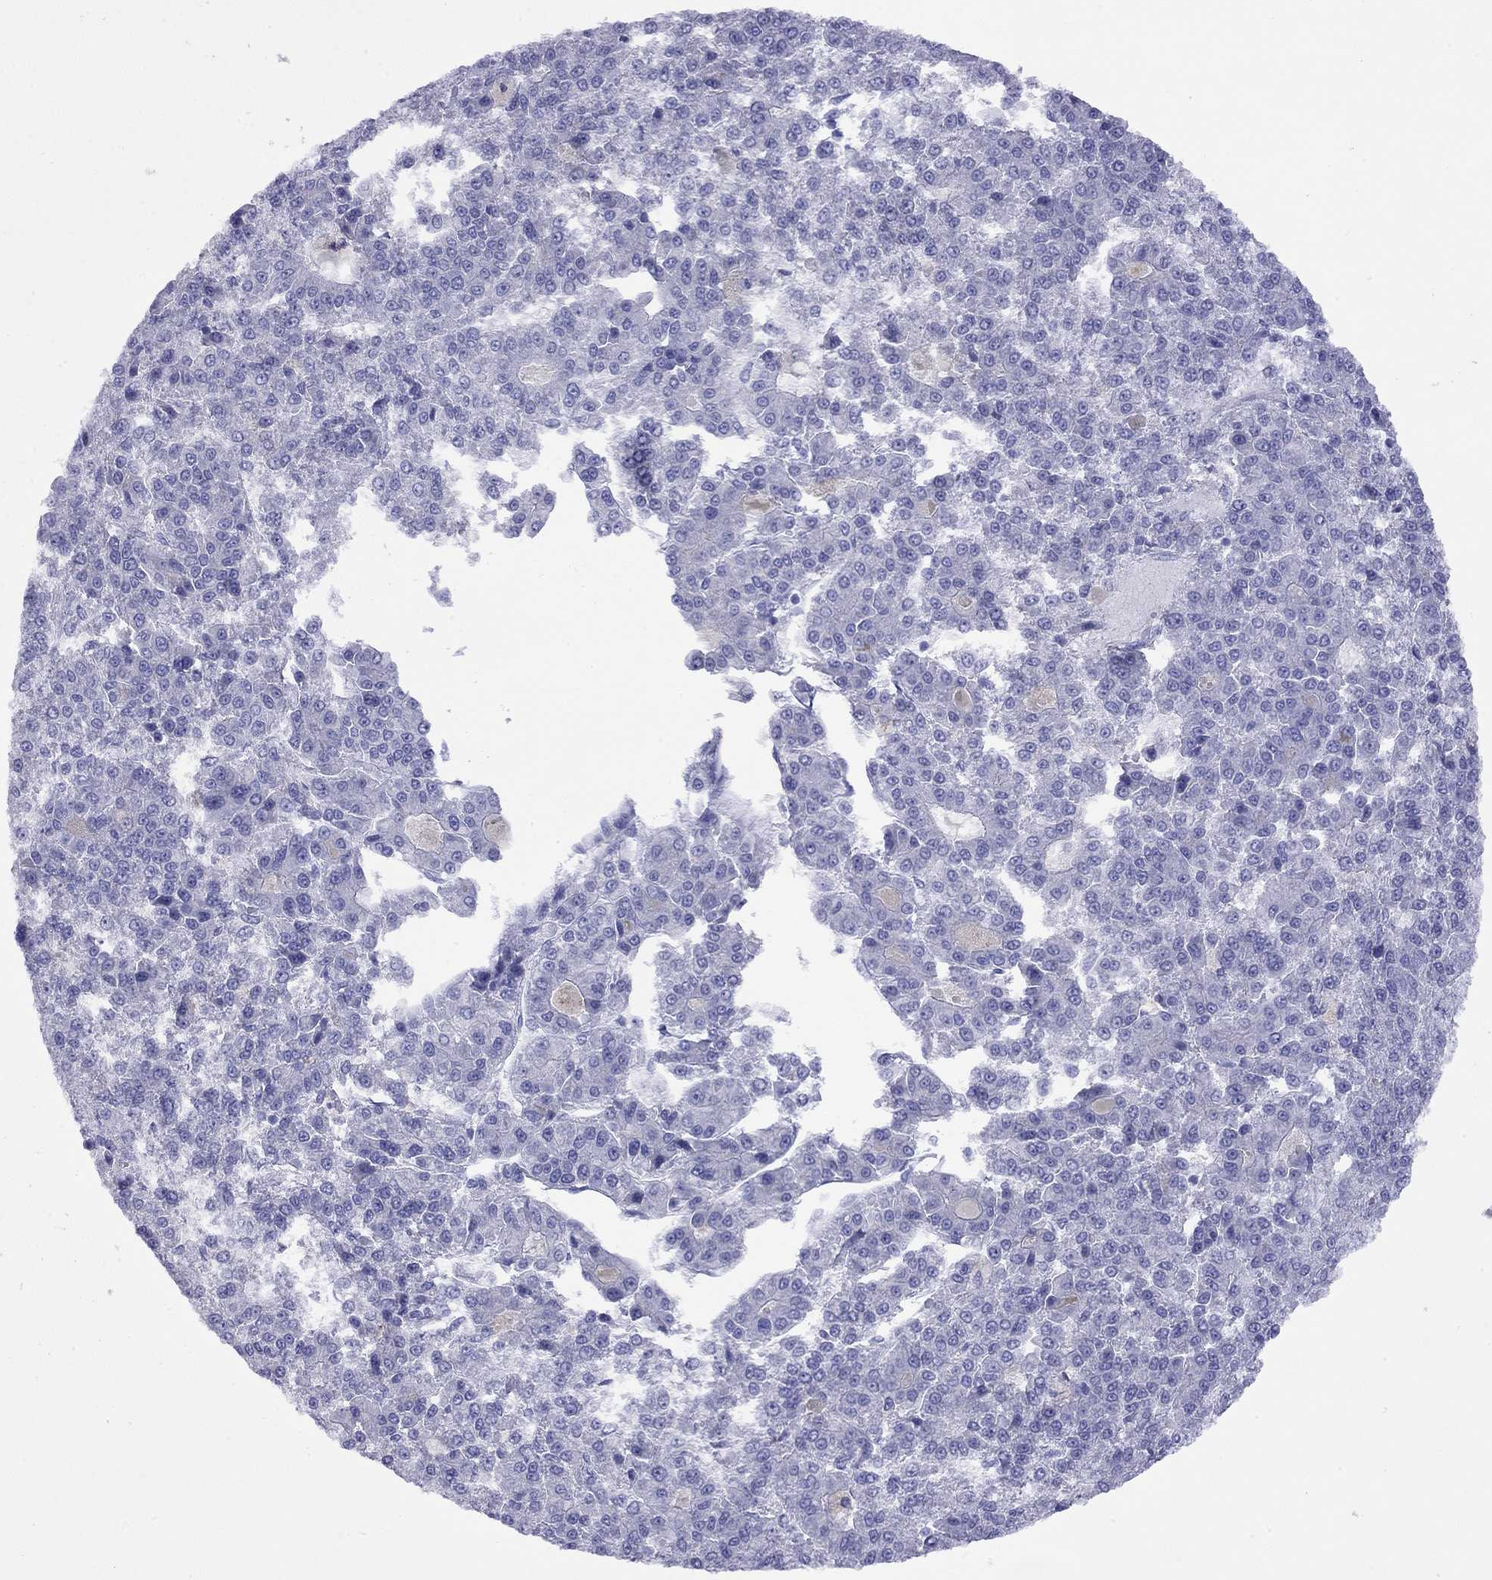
{"staining": {"intensity": "negative", "quantity": "none", "location": "none"}, "tissue": "liver cancer", "cell_type": "Tumor cells", "image_type": "cancer", "snomed": [{"axis": "morphology", "description": "Carcinoma, Hepatocellular, NOS"}, {"axis": "topography", "description": "Liver"}], "caption": "Tumor cells show no significant protein expression in liver cancer.", "gene": "SLC30A8", "patient": {"sex": "male", "age": 70}}